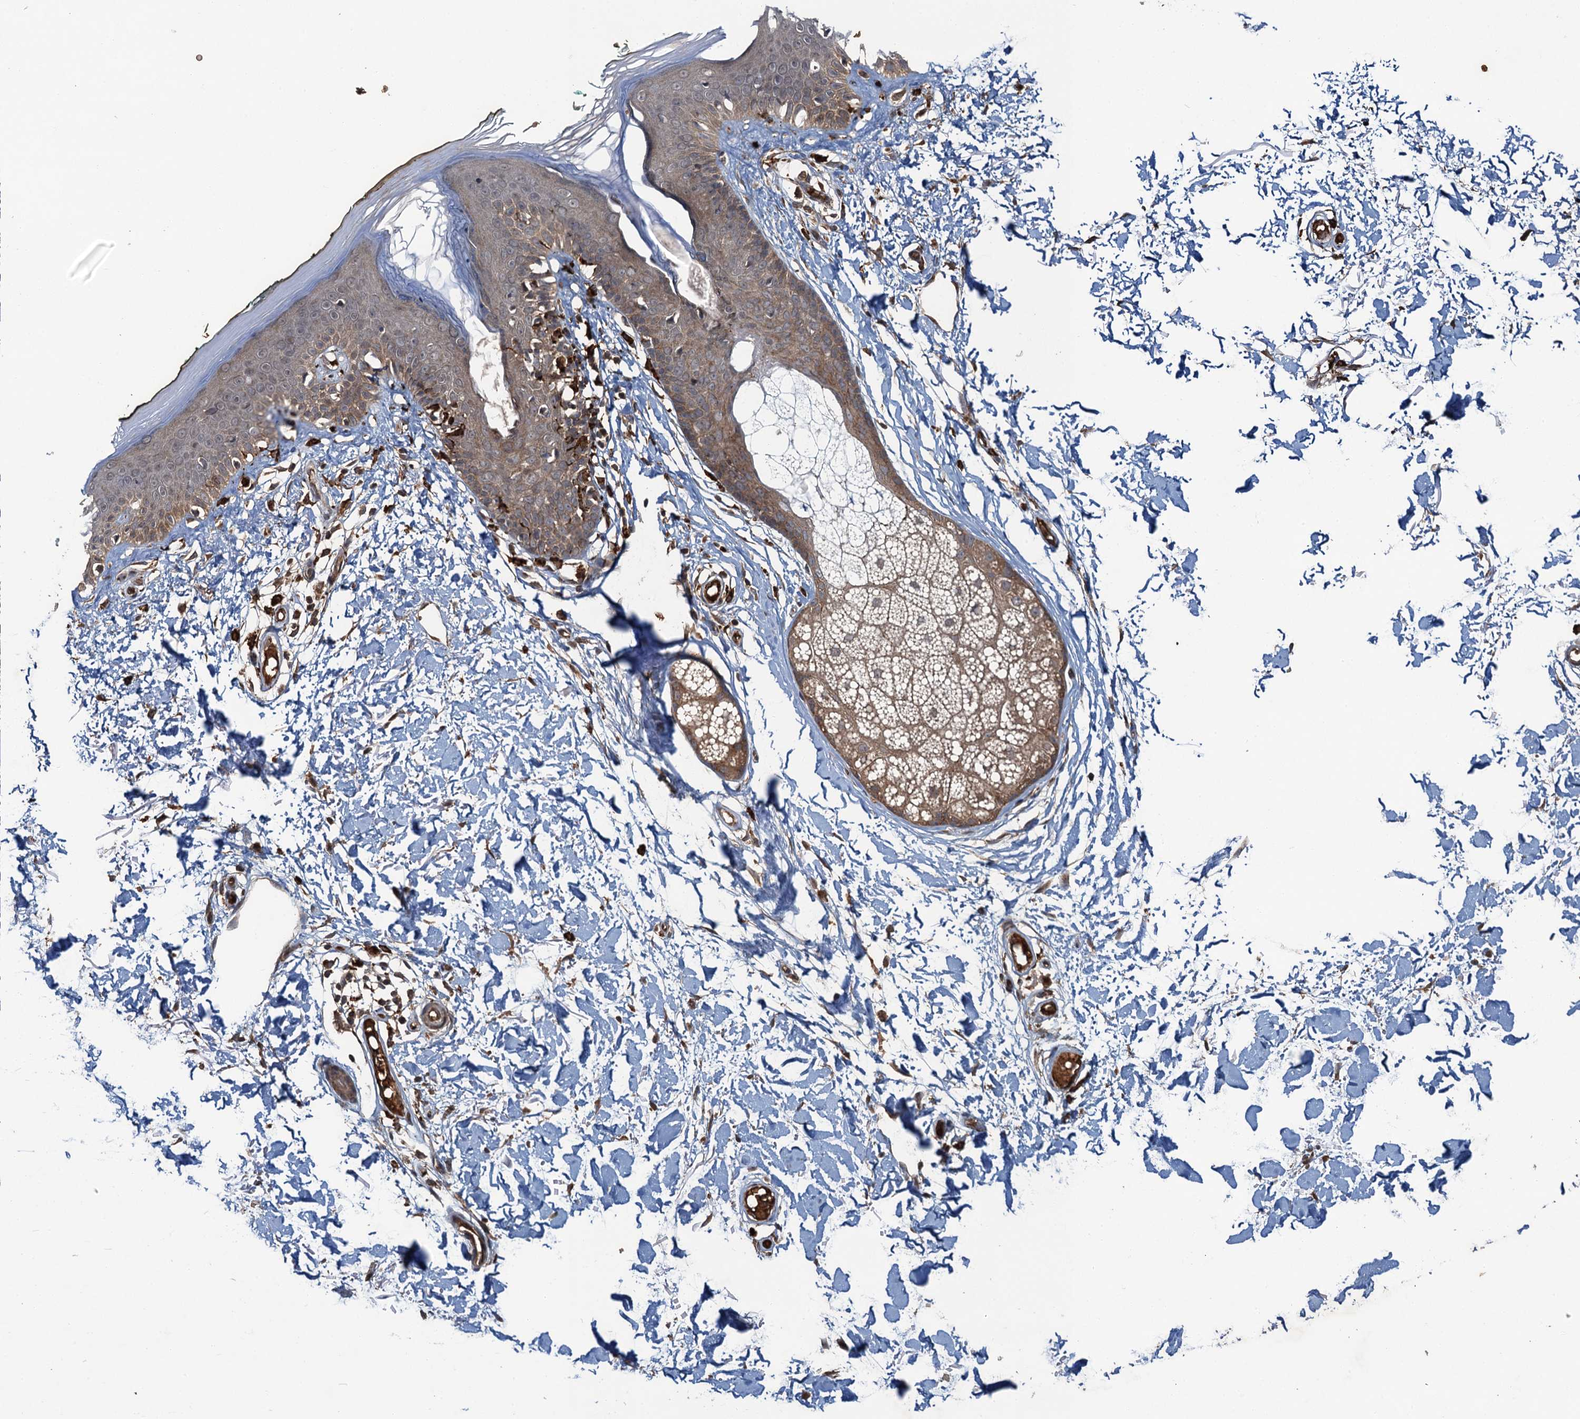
{"staining": {"intensity": "moderate", "quantity": ">75%", "location": "cytoplasmic/membranous,nuclear"}, "tissue": "skin", "cell_type": "Fibroblasts", "image_type": "normal", "snomed": [{"axis": "morphology", "description": "Normal tissue, NOS"}, {"axis": "topography", "description": "Skin"}], "caption": "Brown immunohistochemical staining in normal skin shows moderate cytoplasmic/membranous,nuclear staining in approximately >75% of fibroblasts.", "gene": "SNX32", "patient": {"sex": "male", "age": 62}}